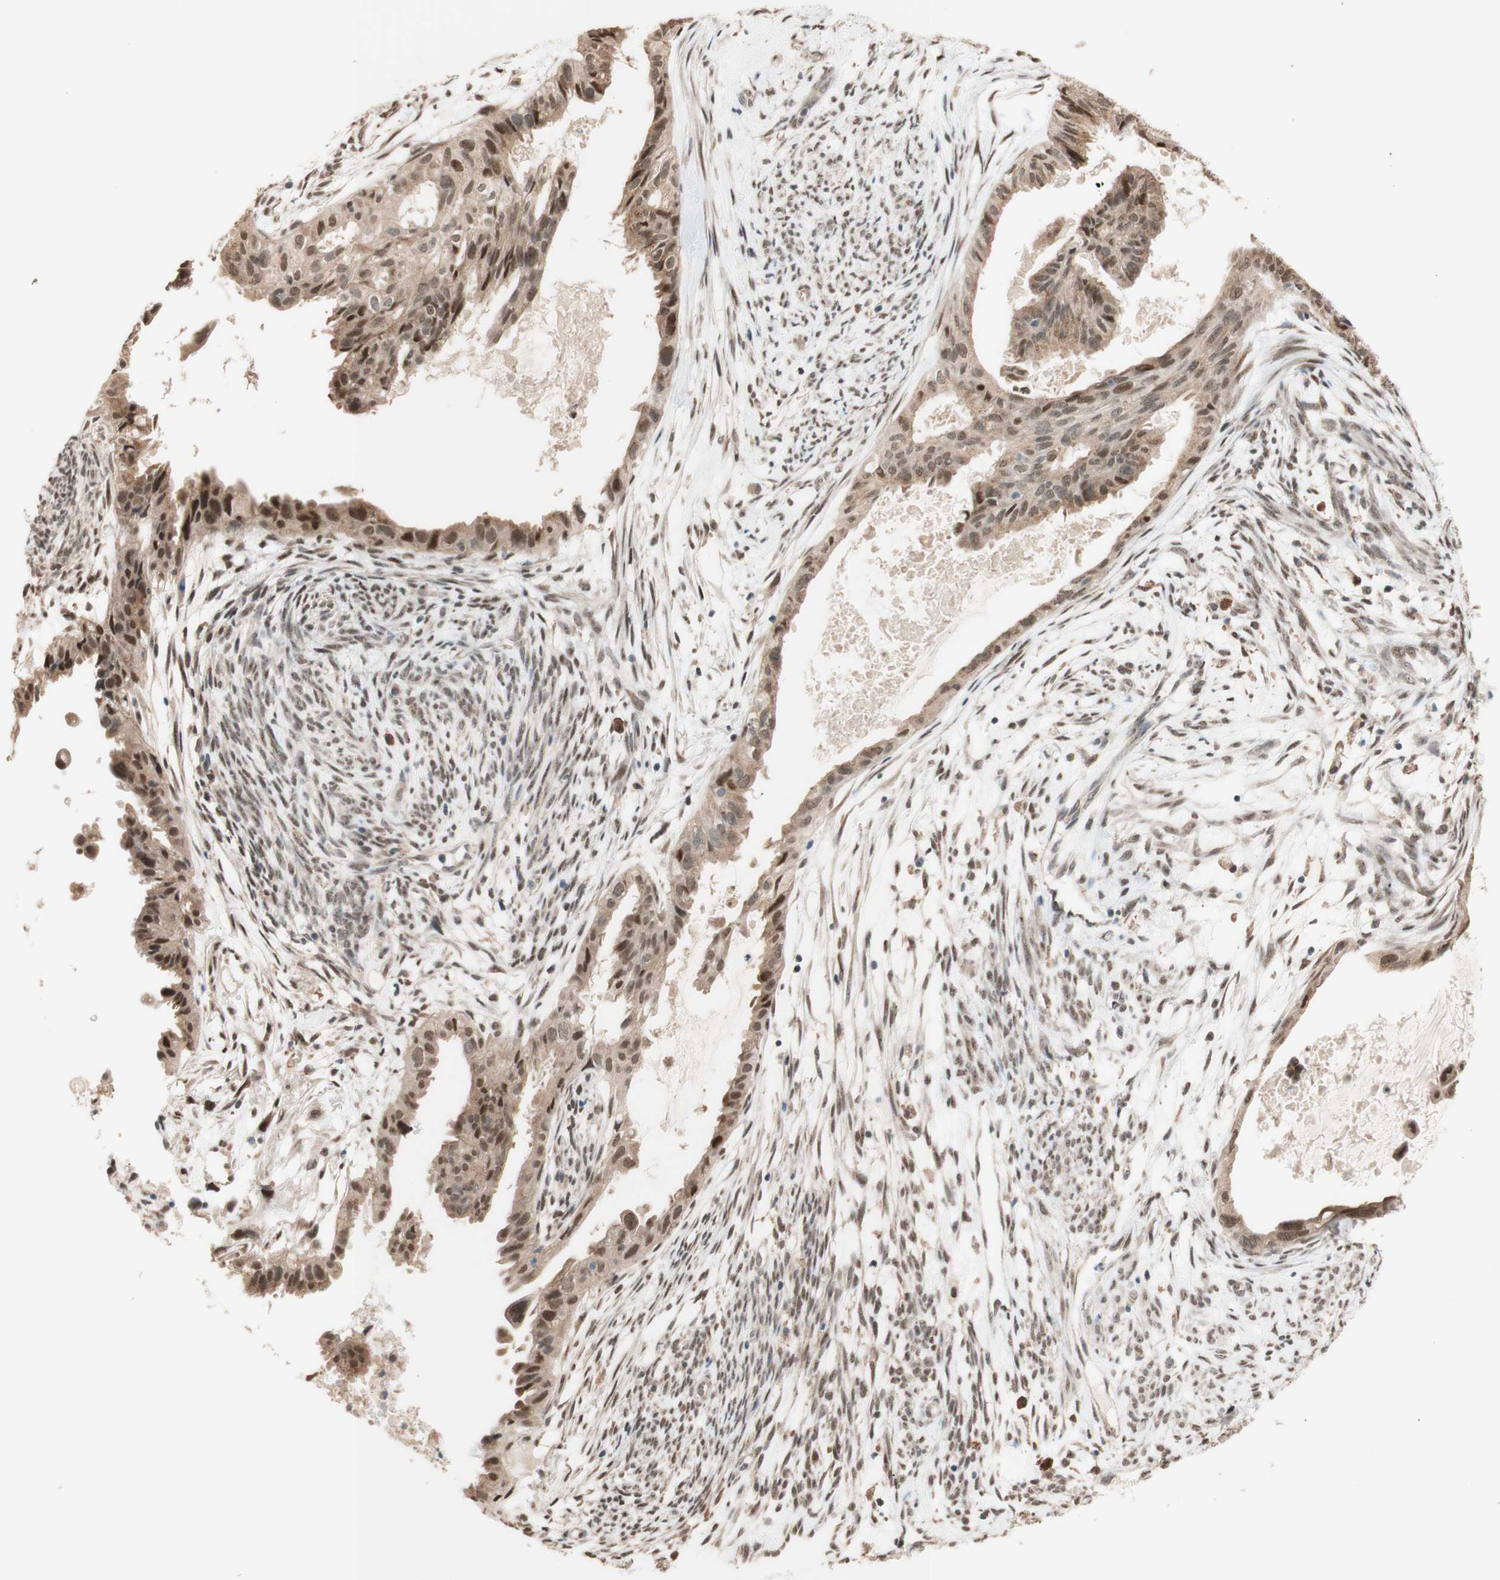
{"staining": {"intensity": "moderate", "quantity": ">75%", "location": "cytoplasmic/membranous,nuclear"}, "tissue": "cervical cancer", "cell_type": "Tumor cells", "image_type": "cancer", "snomed": [{"axis": "morphology", "description": "Normal tissue, NOS"}, {"axis": "morphology", "description": "Adenocarcinoma, NOS"}, {"axis": "topography", "description": "Cervix"}, {"axis": "topography", "description": "Endometrium"}], "caption": "Tumor cells display medium levels of moderate cytoplasmic/membranous and nuclear expression in approximately >75% of cells in cervical adenocarcinoma.", "gene": "CCNC", "patient": {"sex": "female", "age": 86}}